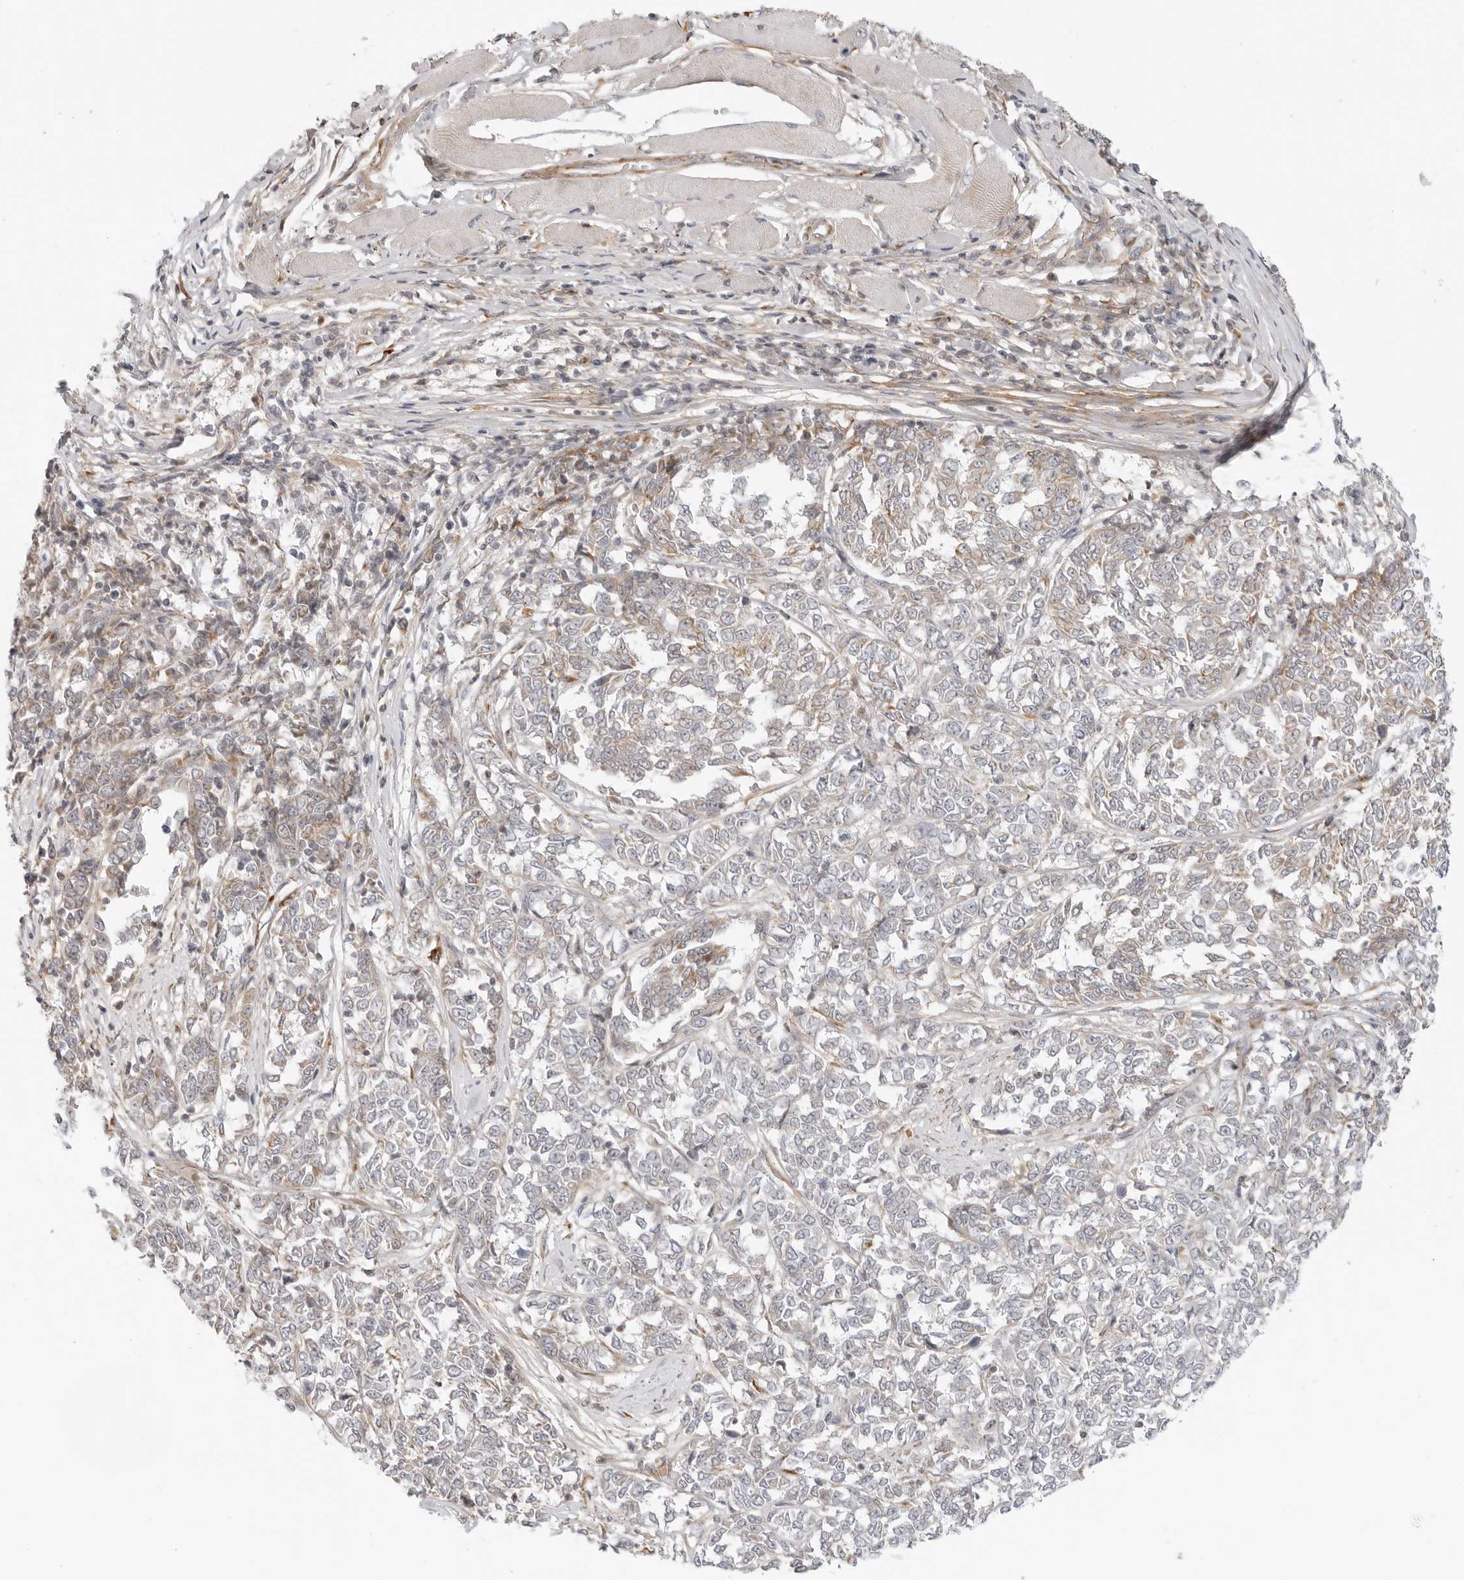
{"staining": {"intensity": "moderate", "quantity": "25%-75%", "location": "cytoplasmic/membranous"}, "tissue": "melanoma", "cell_type": "Tumor cells", "image_type": "cancer", "snomed": [{"axis": "morphology", "description": "Malignant melanoma, NOS"}, {"axis": "topography", "description": "Skin"}], "caption": "IHC staining of malignant melanoma, which demonstrates medium levels of moderate cytoplasmic/membranous expression in approximately 25%-75% of tumor cells indicating moderate cytoplasmic/membranous protein staining. The staining was performed using DAB (3,3'-diaminobenzidine) (brown) for protein detection and nuclei were counterstained in hematoxylin (blue).", "gene": "C1QTNF1", "patient": {"sex": "female", "age": 72}}